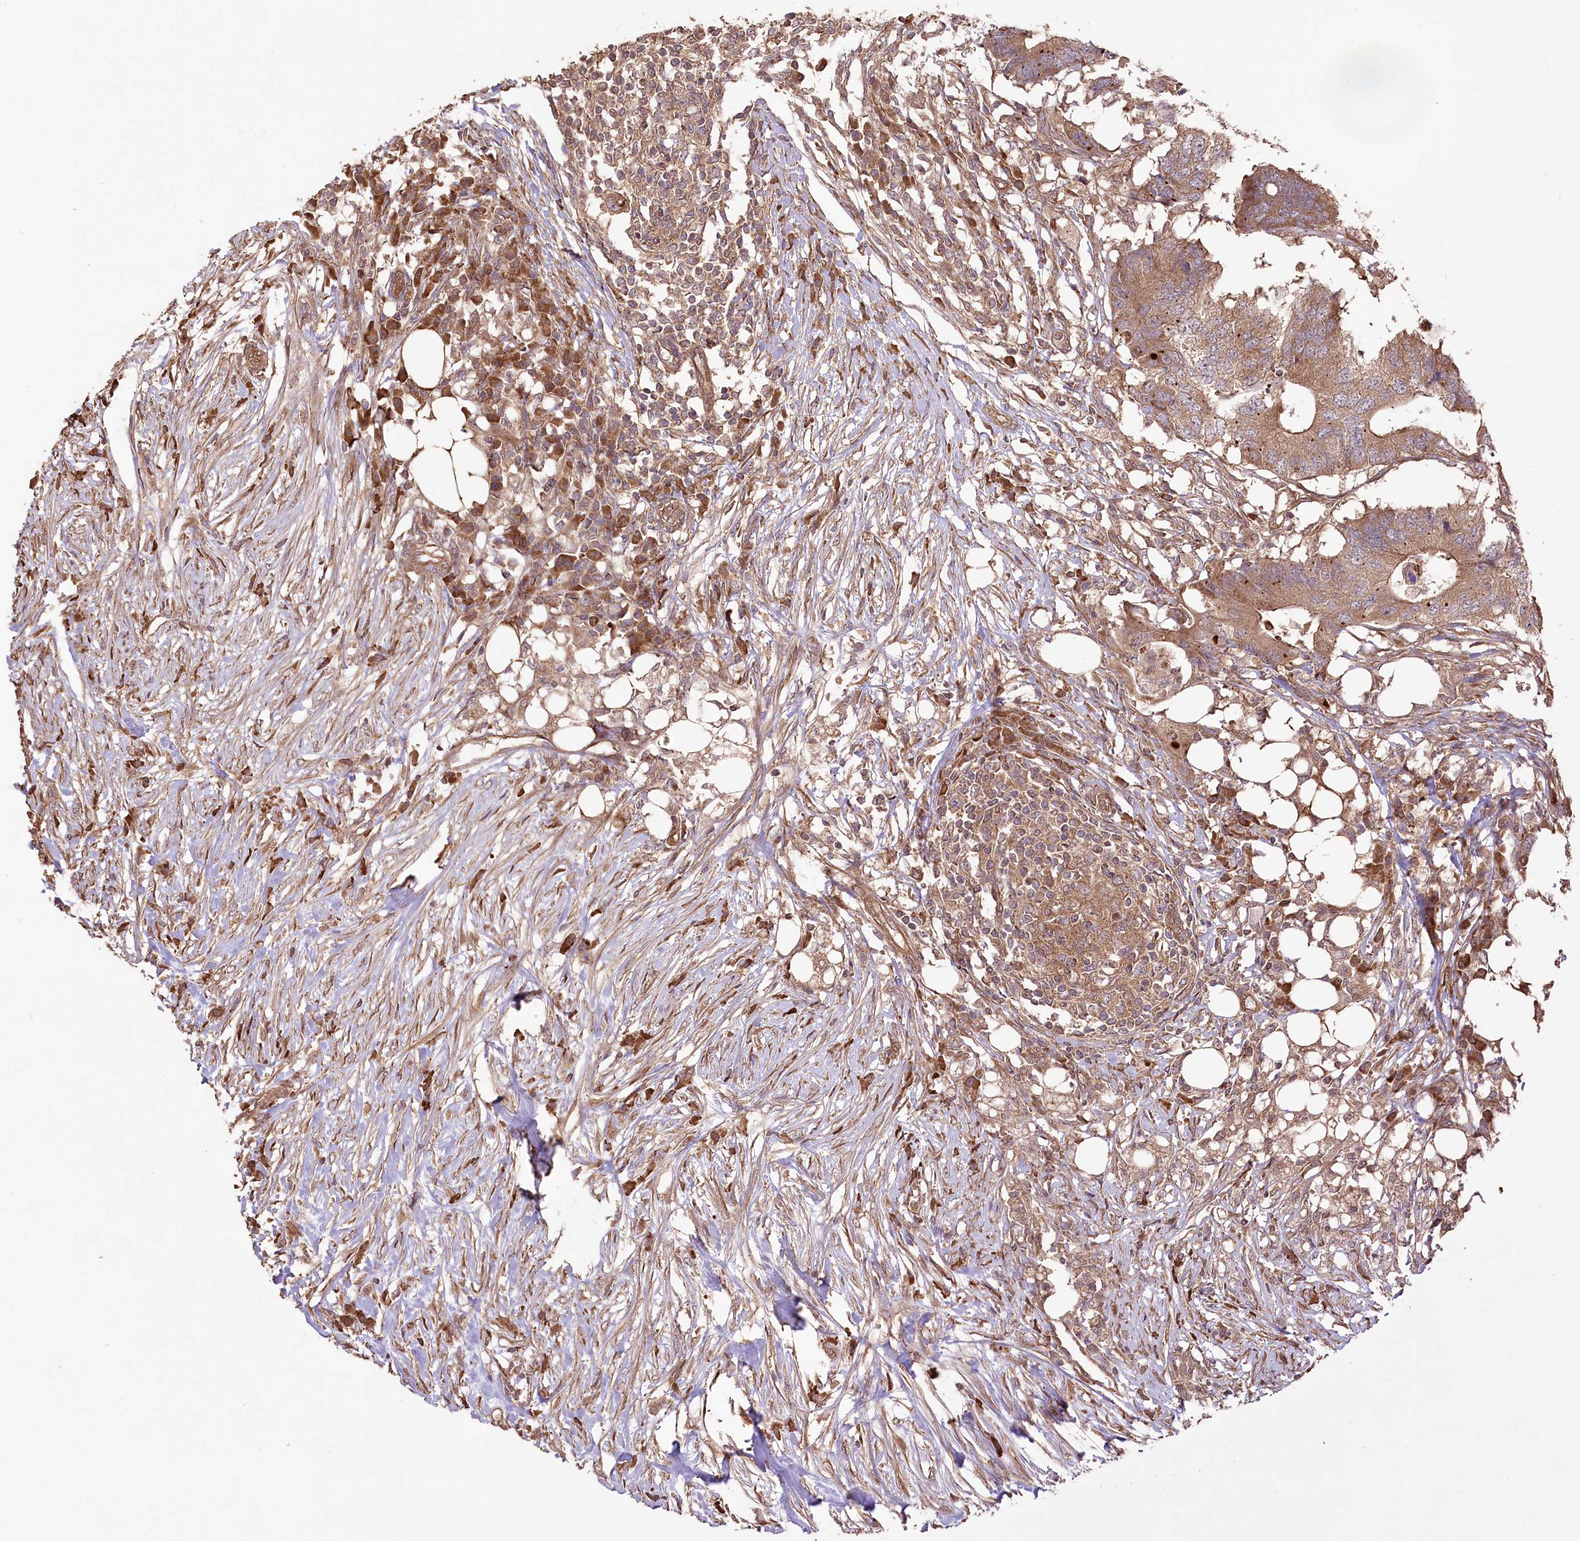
{"staining": {"intensity": "moderate", "quantity": ">75%", "location": "cytoplasmic/membranous"}, "tissue": "colorectal cancer", "cell_type": "Tumor cells", "image_type": "cancer", "snomed": [{"axis": "morphology", "description": "Adenocarcinoma, NOS"}, {"axis": "topography", "description": "Colon"}], "caption": "There is medium levels of moderate cytoplasmic/membranous staining in tumor cells of colorectal cancer, as demonstrated by immunohistochemical staining (brown color).", "gene": "PRSS53", "patient": {"sex": "male", "age": 71}}